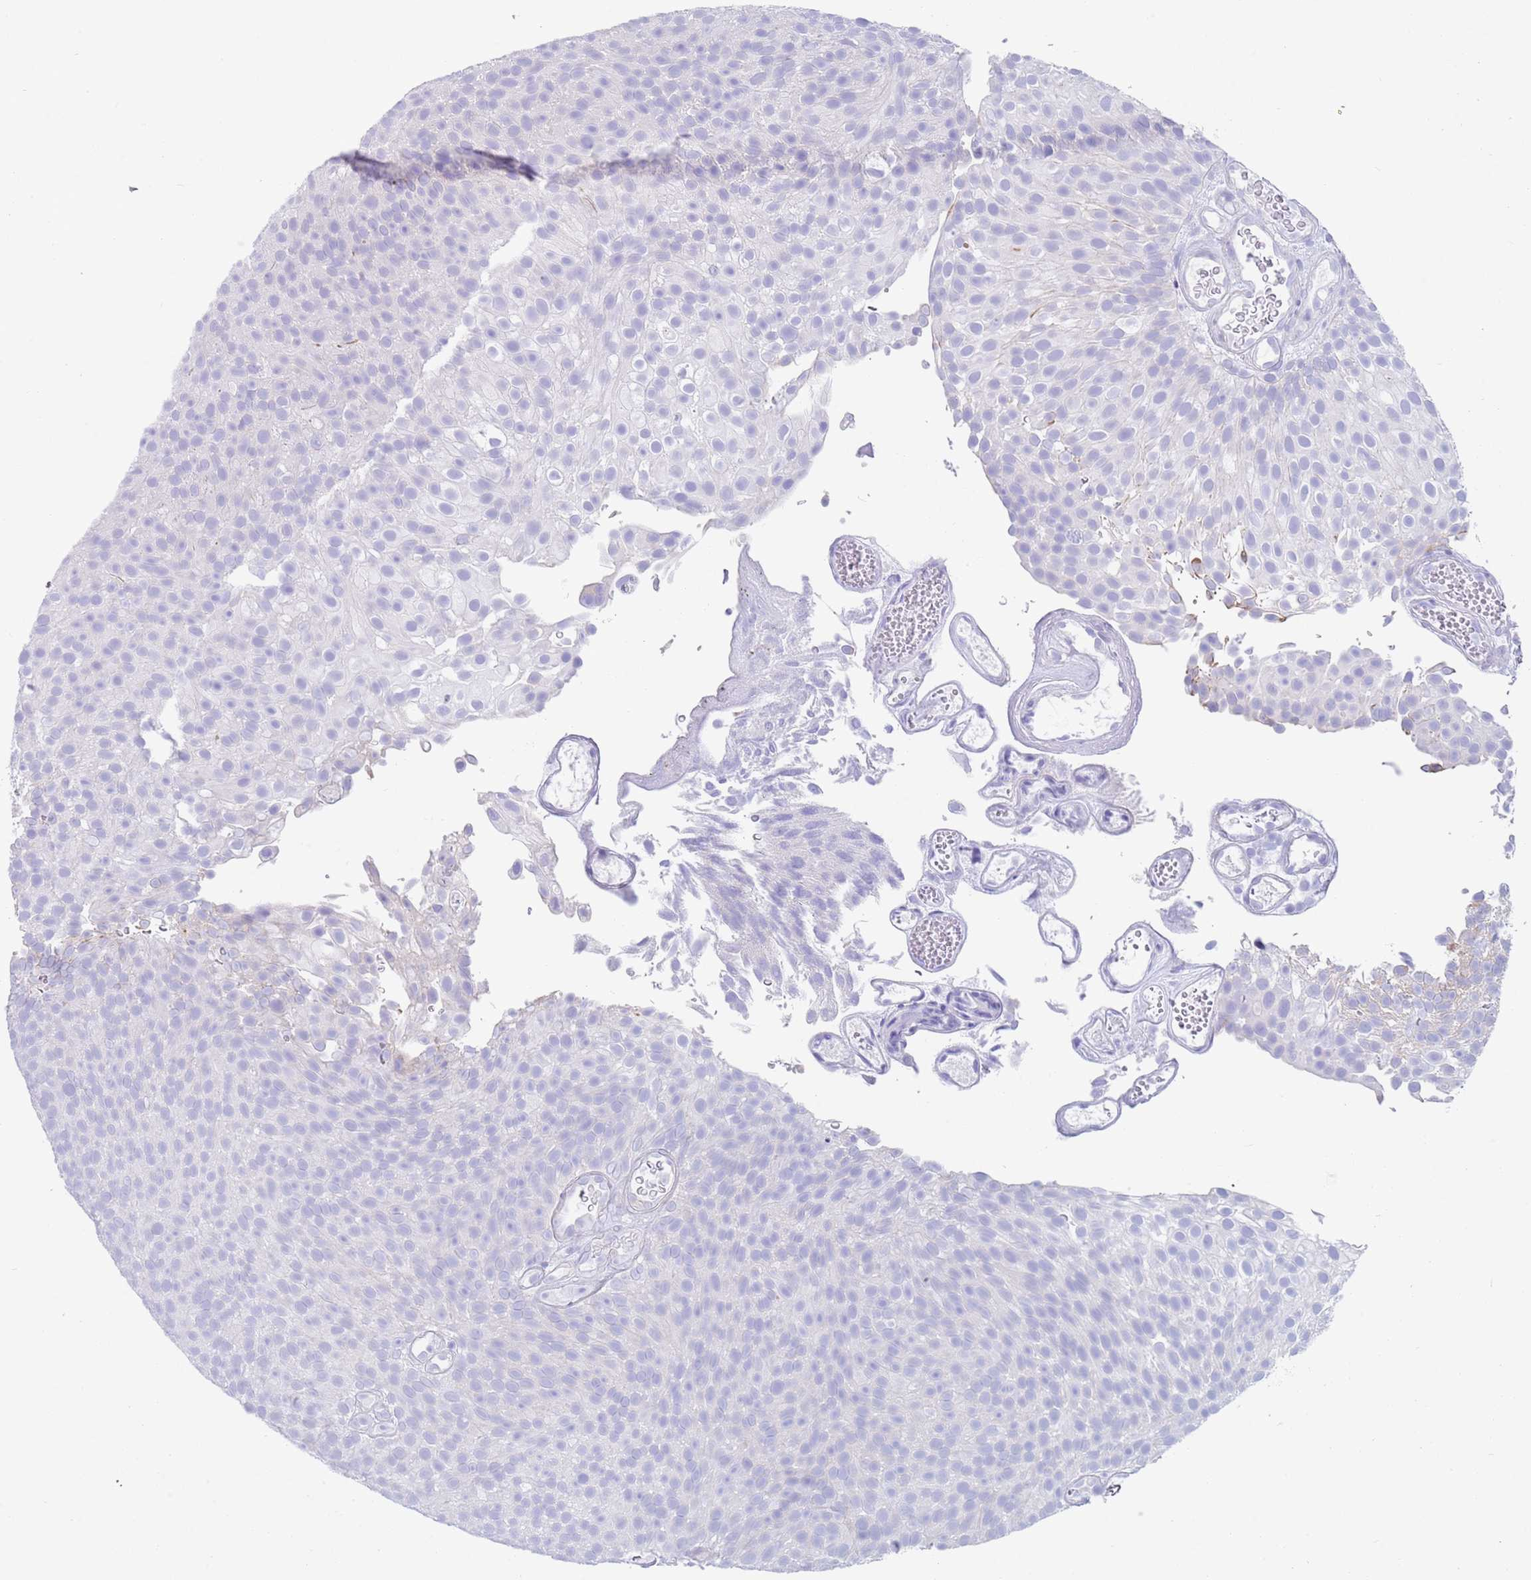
{"staining": {"intensity": "negative", "quantity": "none", "location": "none"}, "tissue": "urothelial cancer", "cell_type": "Tumor cells", "image_type": "cancer", "snomed": [{"axis": "morphology", "description": "Urothelial carcinoma, Low grade"}, {"axis": "topography", "description": "Urinary bladder"}], "caption": "This is an IHC photomicrograph of human low-grade urothelial carcinoma. There is no staining in tumor cells.", "gene": "CPXM2", "patient": {"sex": "male", "age": 78}}